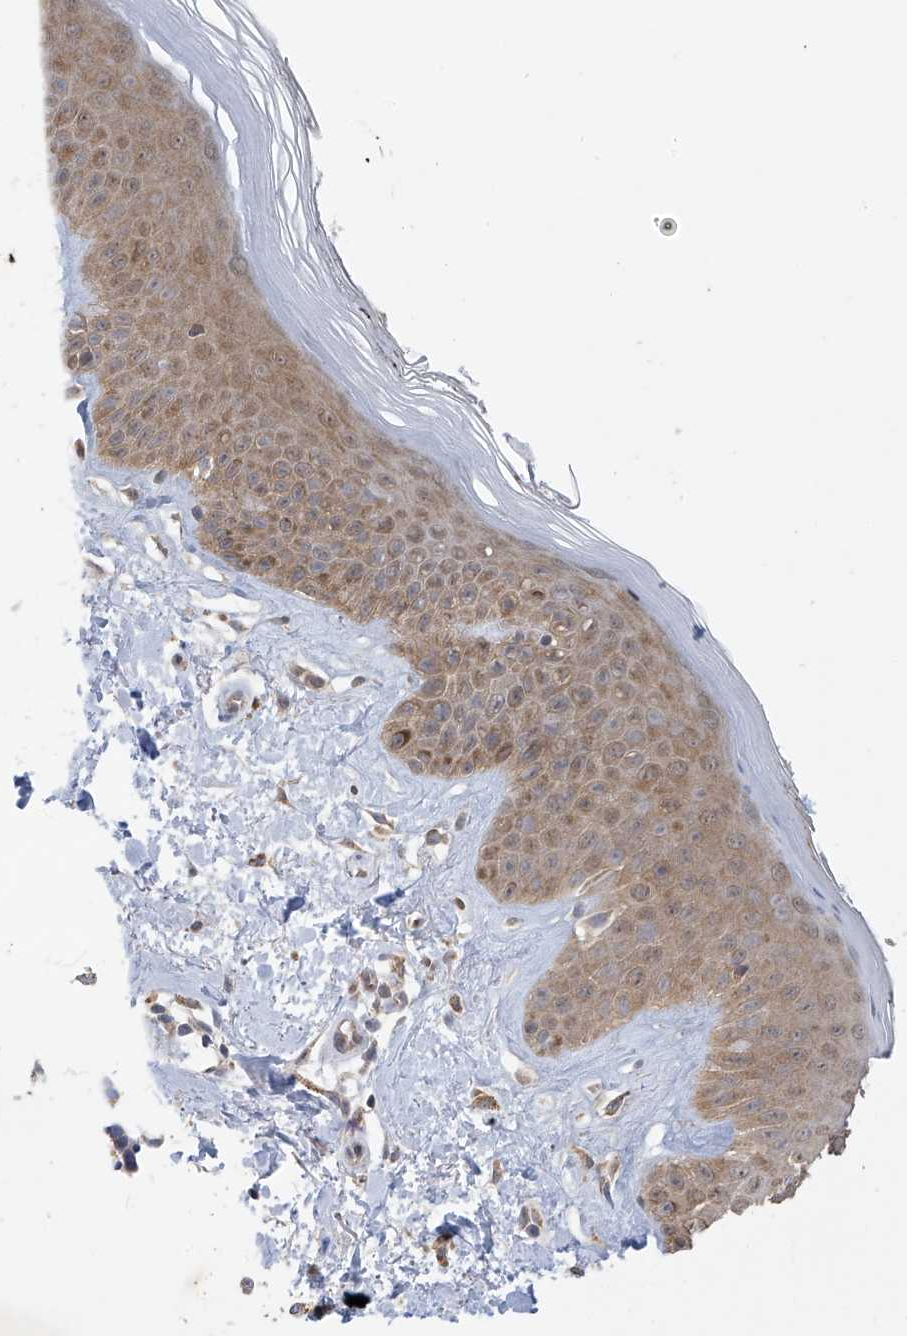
{"staining": {"intensity": "moderate", "quantity": "25%-75%", "location": "cytoplasmic/membranous"}, "tissue": "skin", "cell_type": "Fibroblasts", "image_type": "normal", "snomed": [{"axis": "morphology", "description": "Normal tissue, NOS"}, {"axis": "topography", "description": "Skin"}], "caption": "Skin stained with IHC demonstrates moderate cytoplasmic/membranous positivity in about 25%-75% of fibroblasts.", "gene": "KIAA1522", "patient": {"sex": "female", "age": 64}}